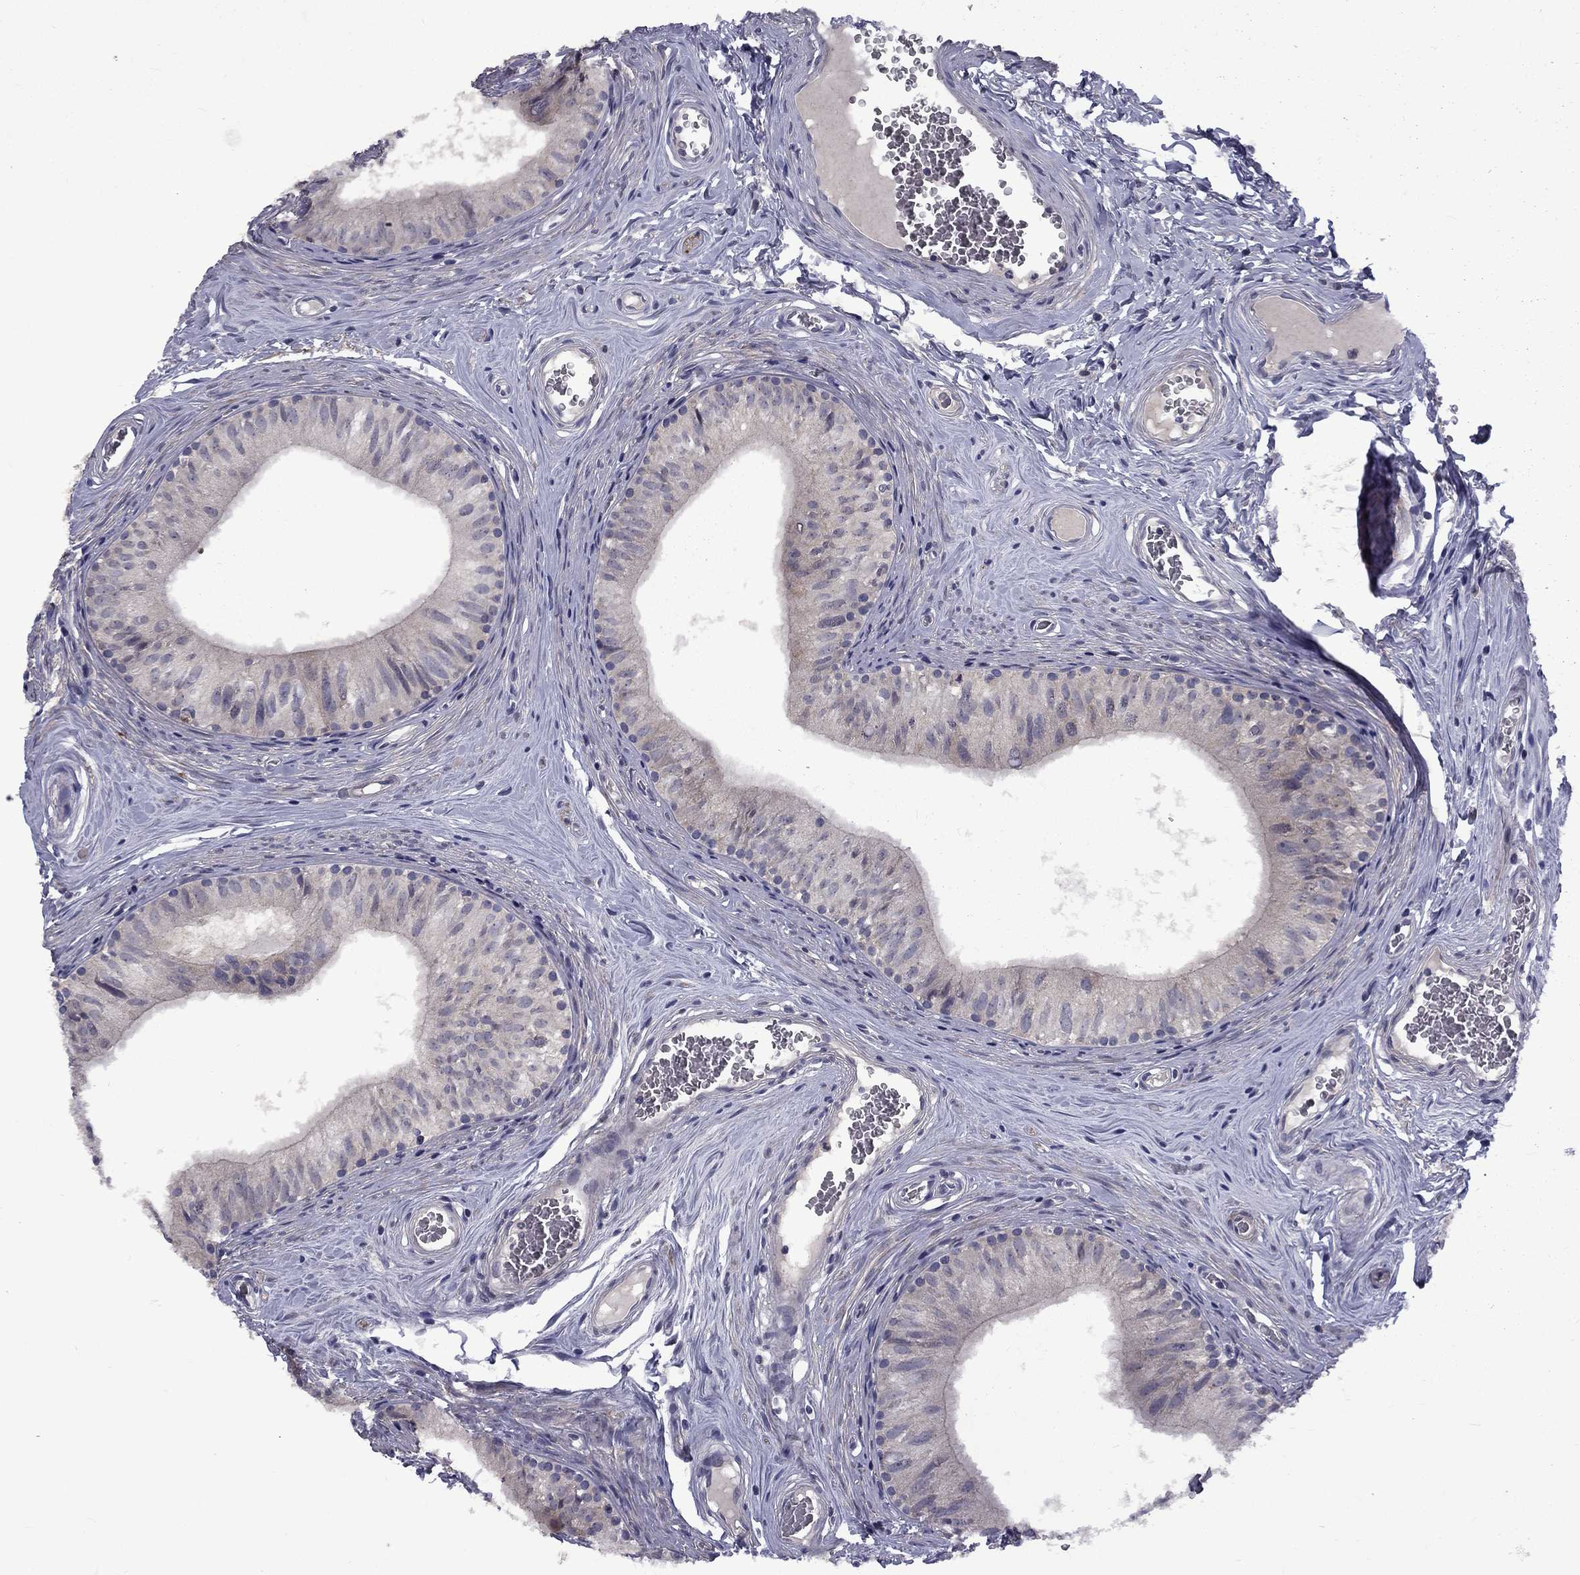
{"staining": {"intensity": "negative", "quantity": "none", "location": "none"}, "tissue": "epididymis", "cell_type": "Glandular cells", "image_type": "normal", "snomed": [{"axis": "morphology", "description": "Normal tissue, NOS"}, {"axis": "topography", "description": "Epididymis"}], "caption": "The immunohistochemistry image has no significant staining in glandular cells of epididymis. (IHC, brightfield microscopy, high magnification).", "gene": "SNTA1", "patient": {"sex": "male", "age": 52}}